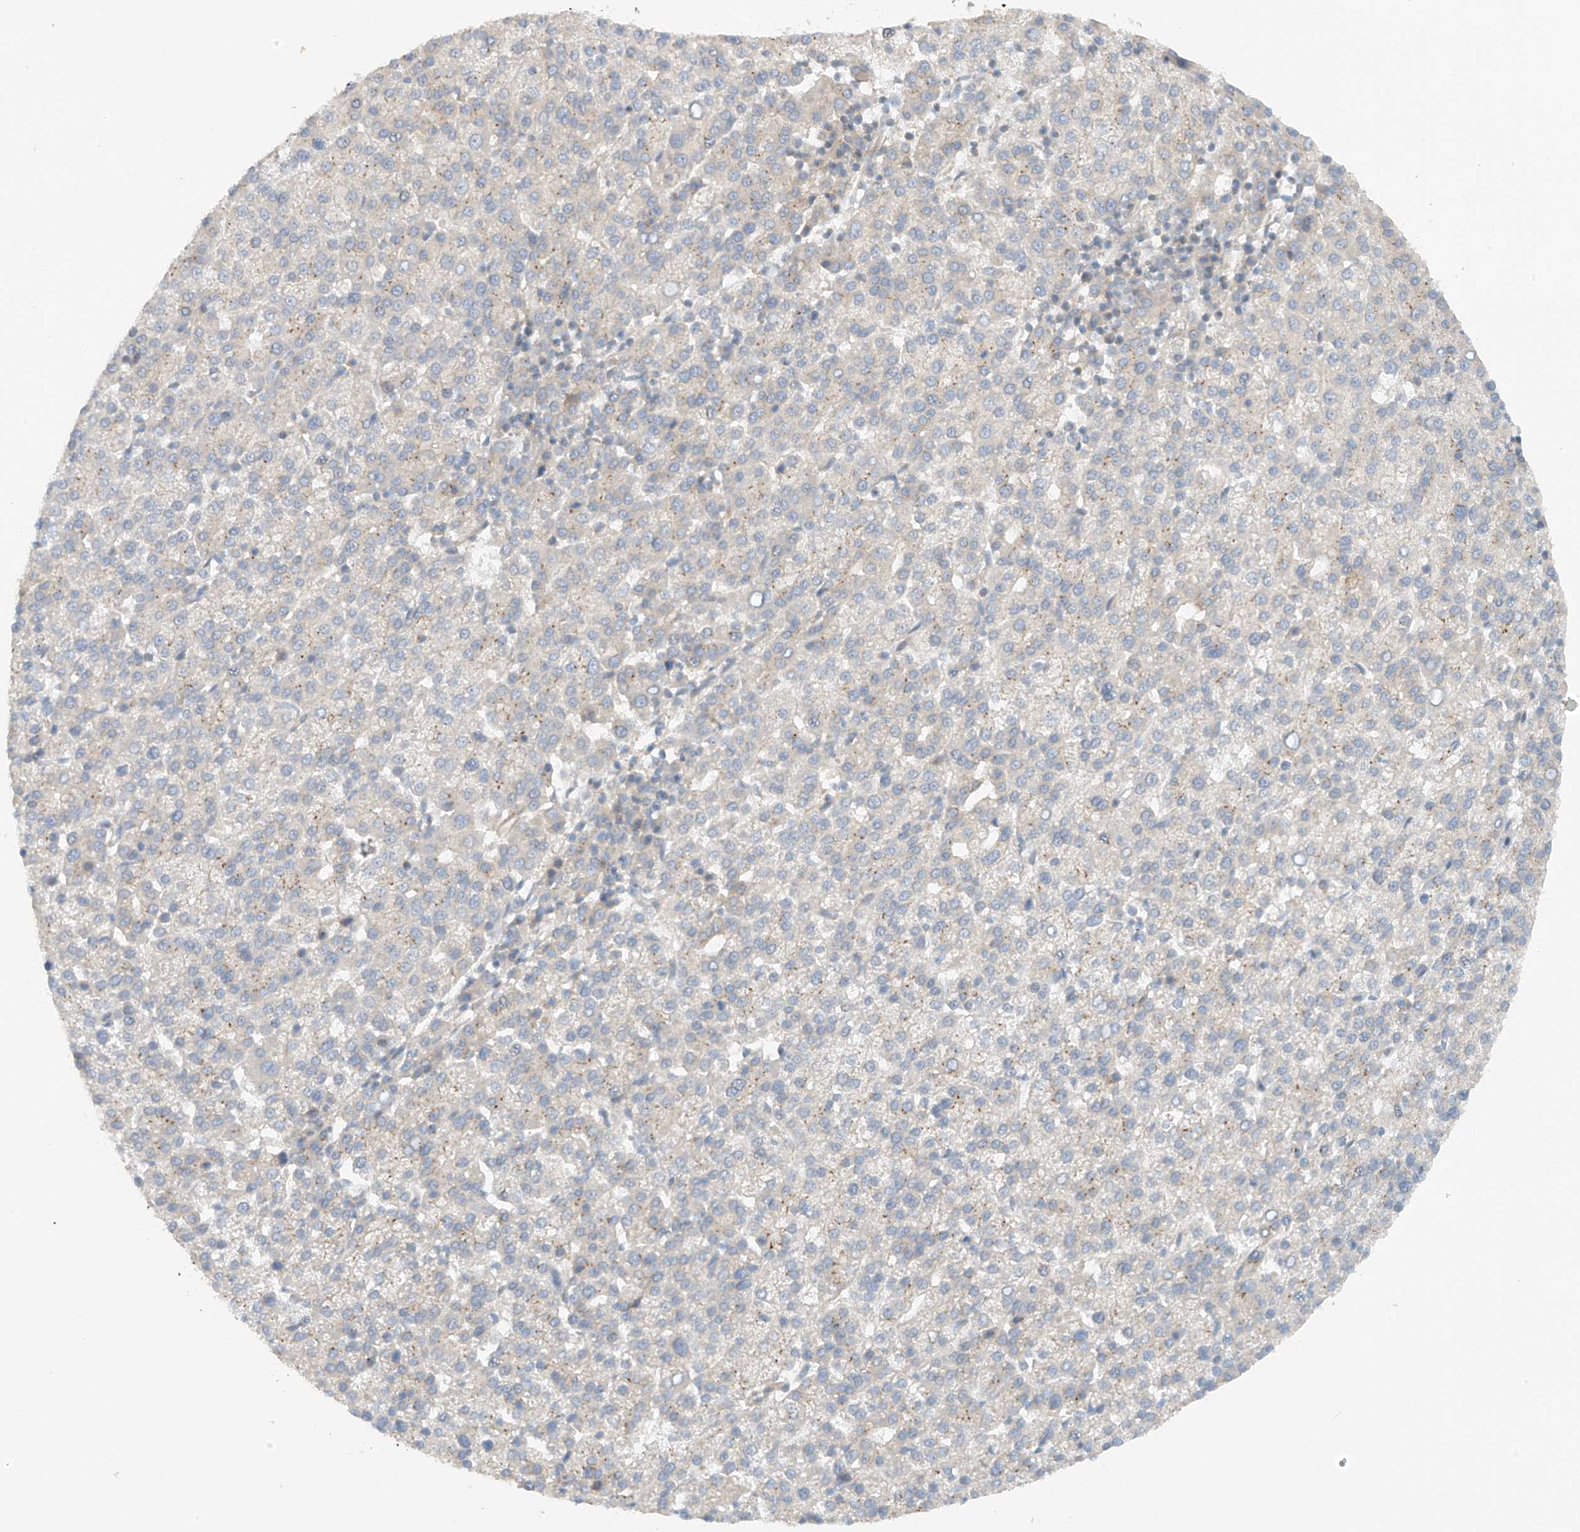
{"staining": {"intensity": "negative", "quantity": "none", "location": "none"}, "tissue": "liver cancer", "cell_type": "Tumor cells", "image_type": "cancer", "snomed": [{"axis": "morphology", "description": "Carcinoma, Hepatocellular, NOS"}, {"axis": "topography", "description": "Liver"}], "caption": "A high-resolution histopathology image shows immunohistochemistry staining of liver cancer, which demonstrates no significant staining in tumor cells.", "gene": "FSD1L", "patient": {"sex": "female", "age": 58}}